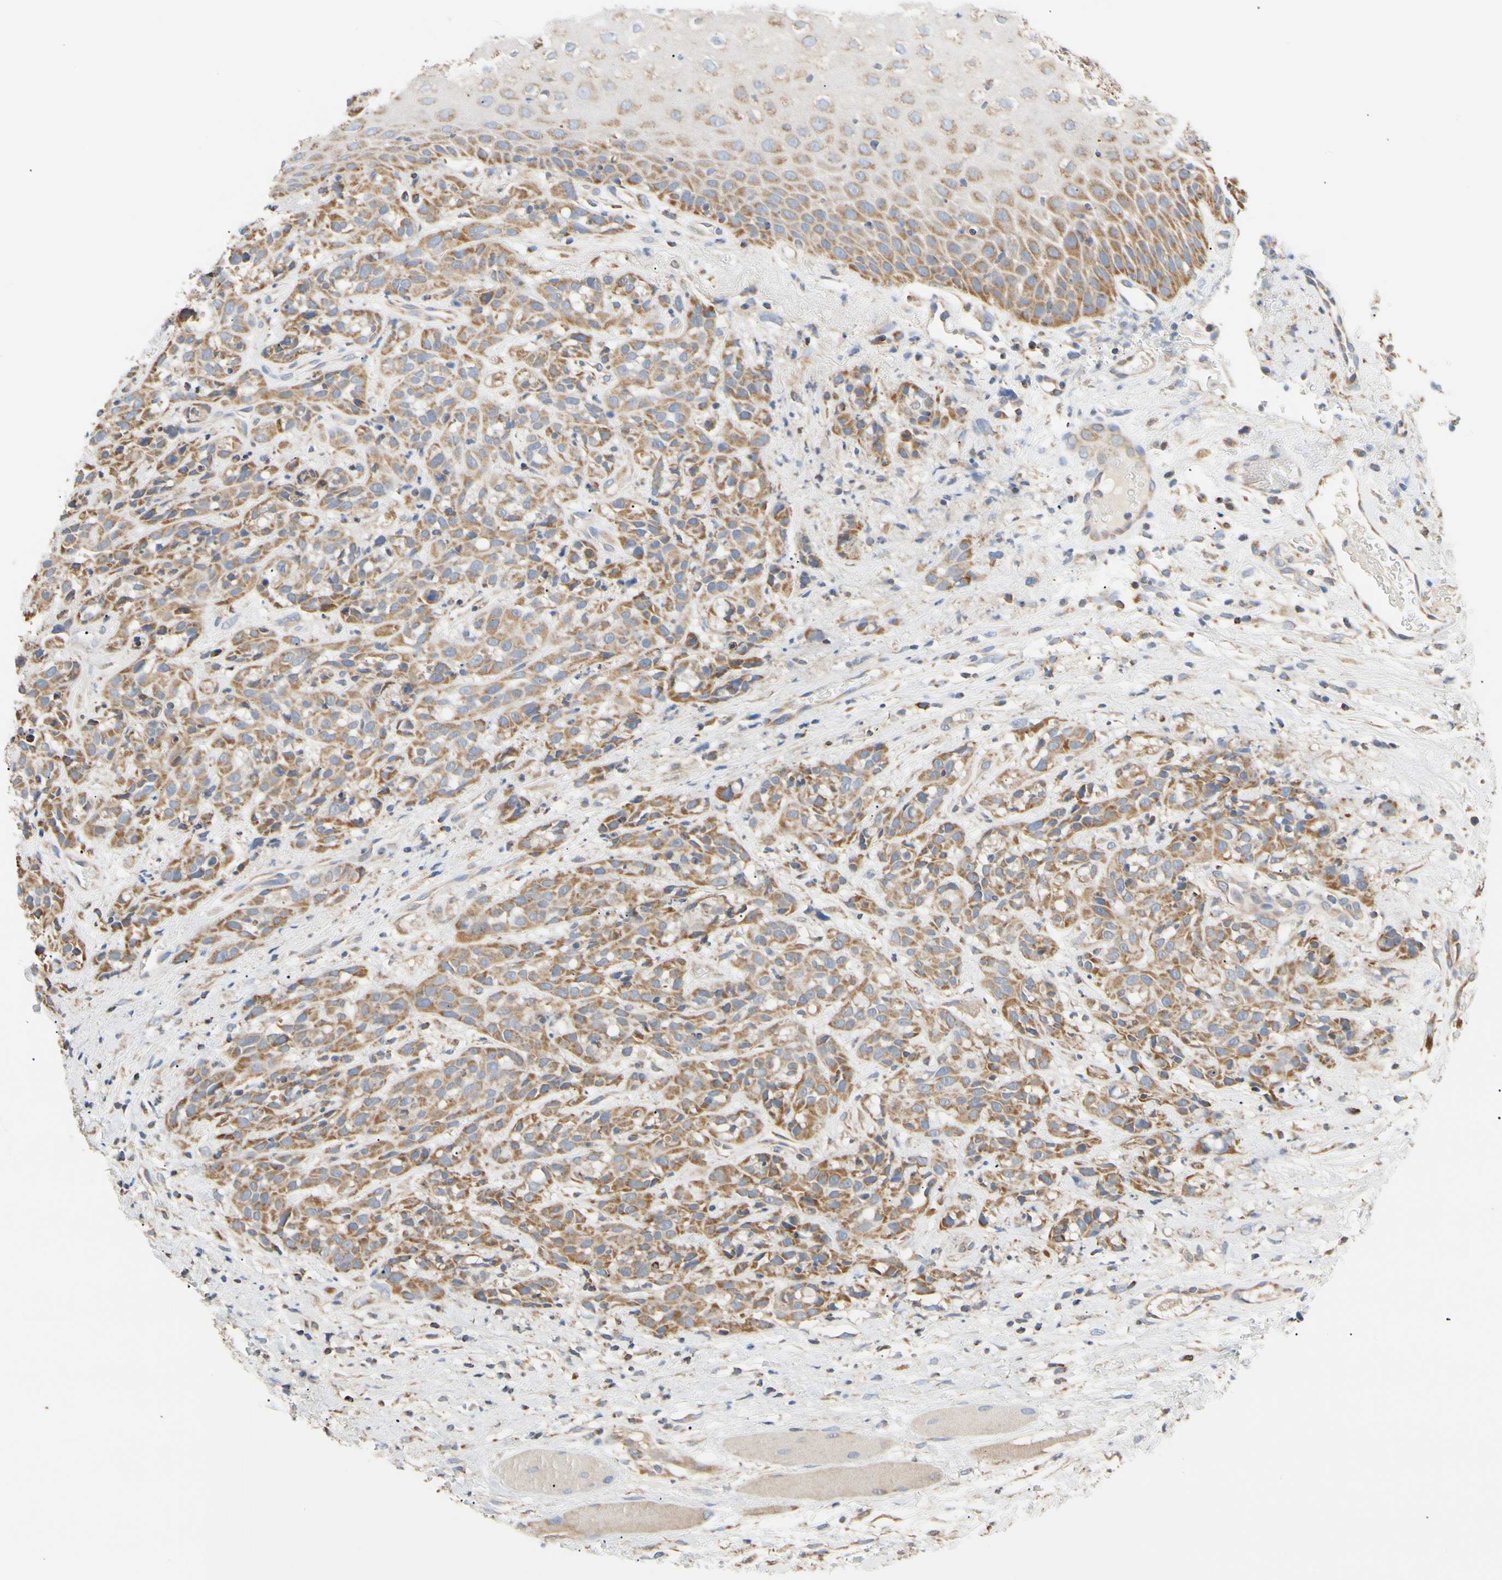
{"staining": {"intensity": "moderate", "quantity": ">75%", "location": "cytoplasmic/membranous"}, "tissue": "head and neck cancer", "cell_type": "Tumor cells", "image_type": "cancer", "snomed": [{"axis": "morphology", "description": "Normal tissue, NOS"}, {"axis": "morphology", "description": "Squamous cell carcinoma, NOS"}, {"axis": "topography", "description": "Cartilage tissue"}, {"axis": "topography", "description": "Head-Neck"}], "caption": "Brown immunohistochemical staining in squamous cell carcinoma (head and neck) exhibits moderate cytoplasmic/membranous positivity in approximately >75% of tumor cells.", "gene": "PLGRKT", "patient": {"sex": "male", "age": 62}}